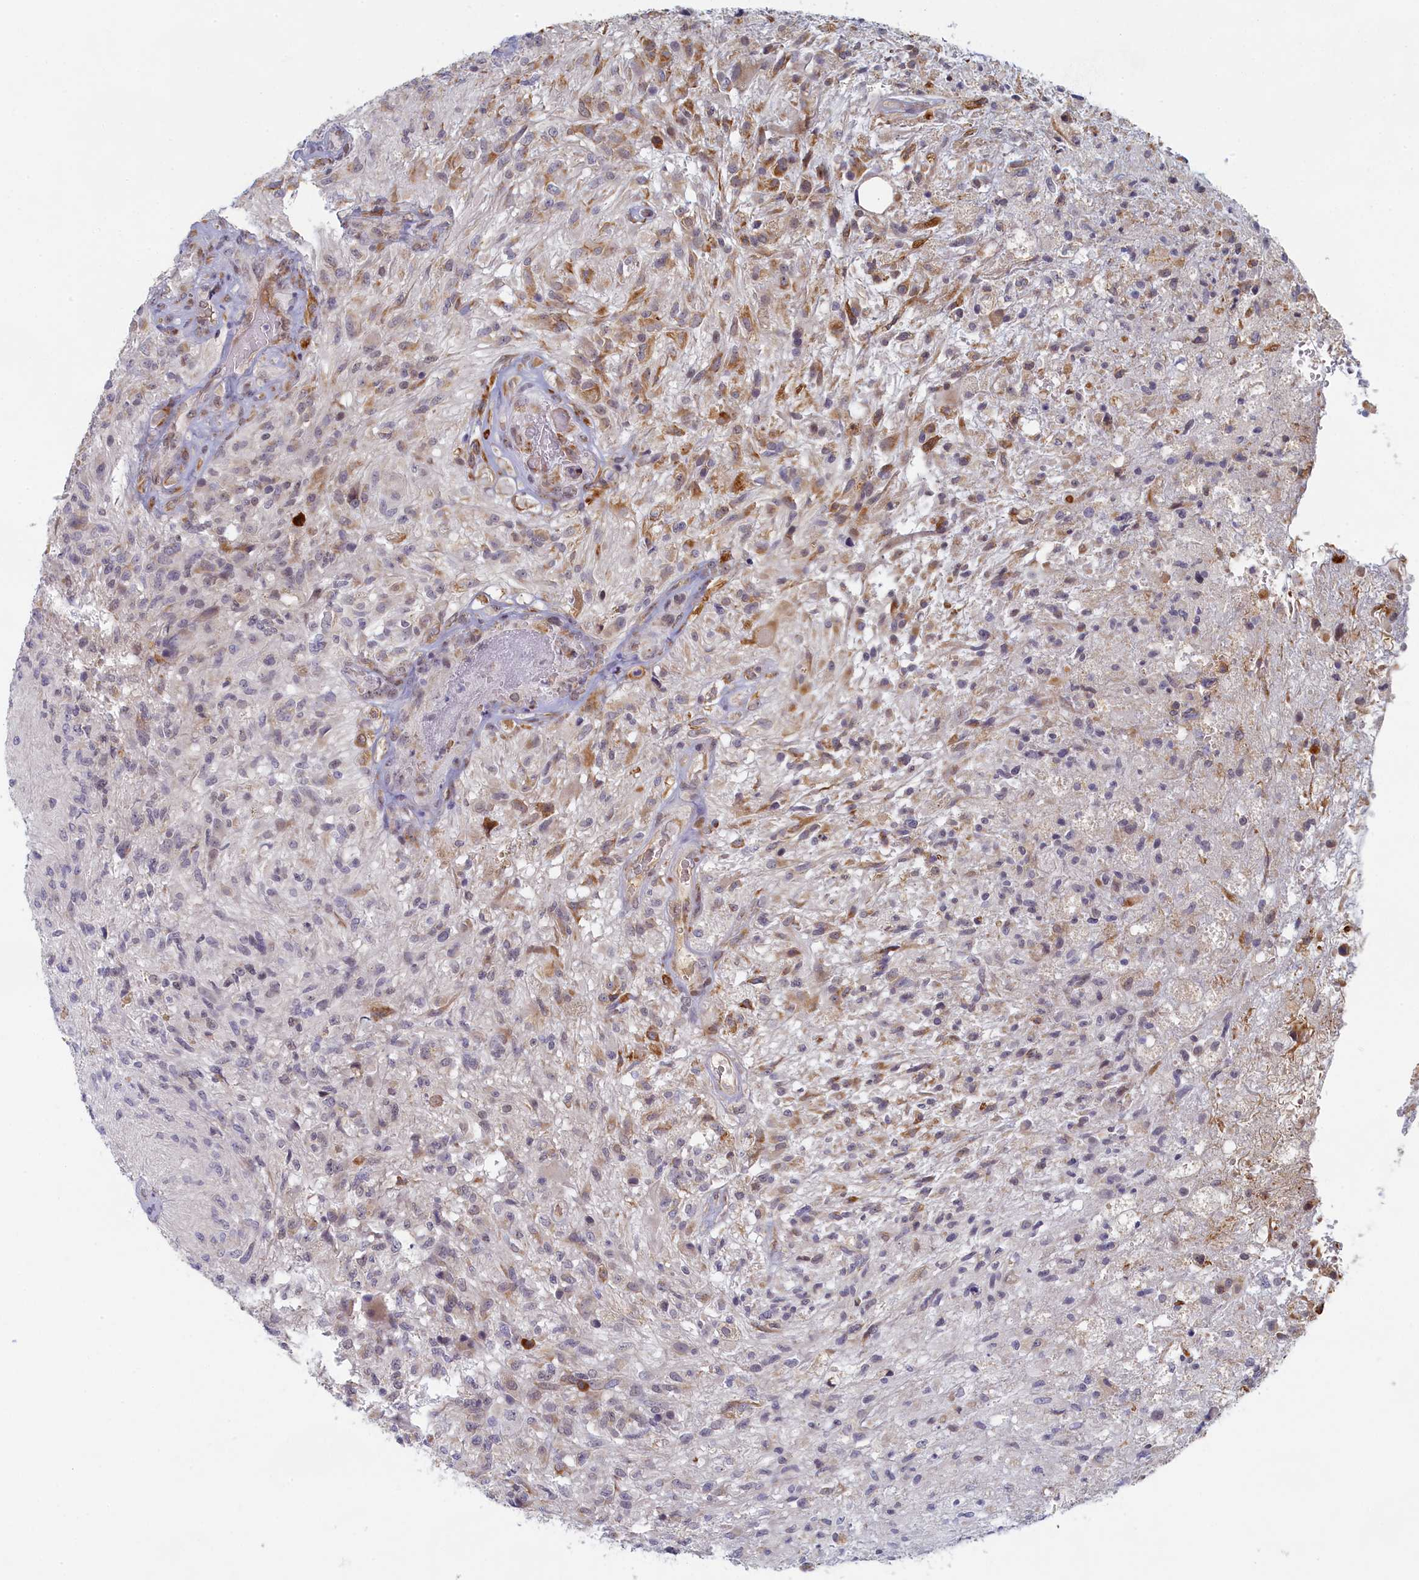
{"staining": {"intensity": "moderate", "quantity": "<25%", "location": "cytoplasmic/membranous"}, "tissue": "glioma", "cell_type": "Tumor cells", "image_type": "cancer", "snomed": [{"axis": "morphology", "description": "Glioma, malignant, High grade"}, {"axis": "topography", "description": "Brain"}], "caption": "A brown stain shows moderate cytoplasmic/membranous expression of a protein in high-grade glioma (malignant) tumor cells. (Brightfield microscopy of DAB IHC at high magnification).", "gene": "DNAJC17", "patient": {"sex": "male", "age": 56}}